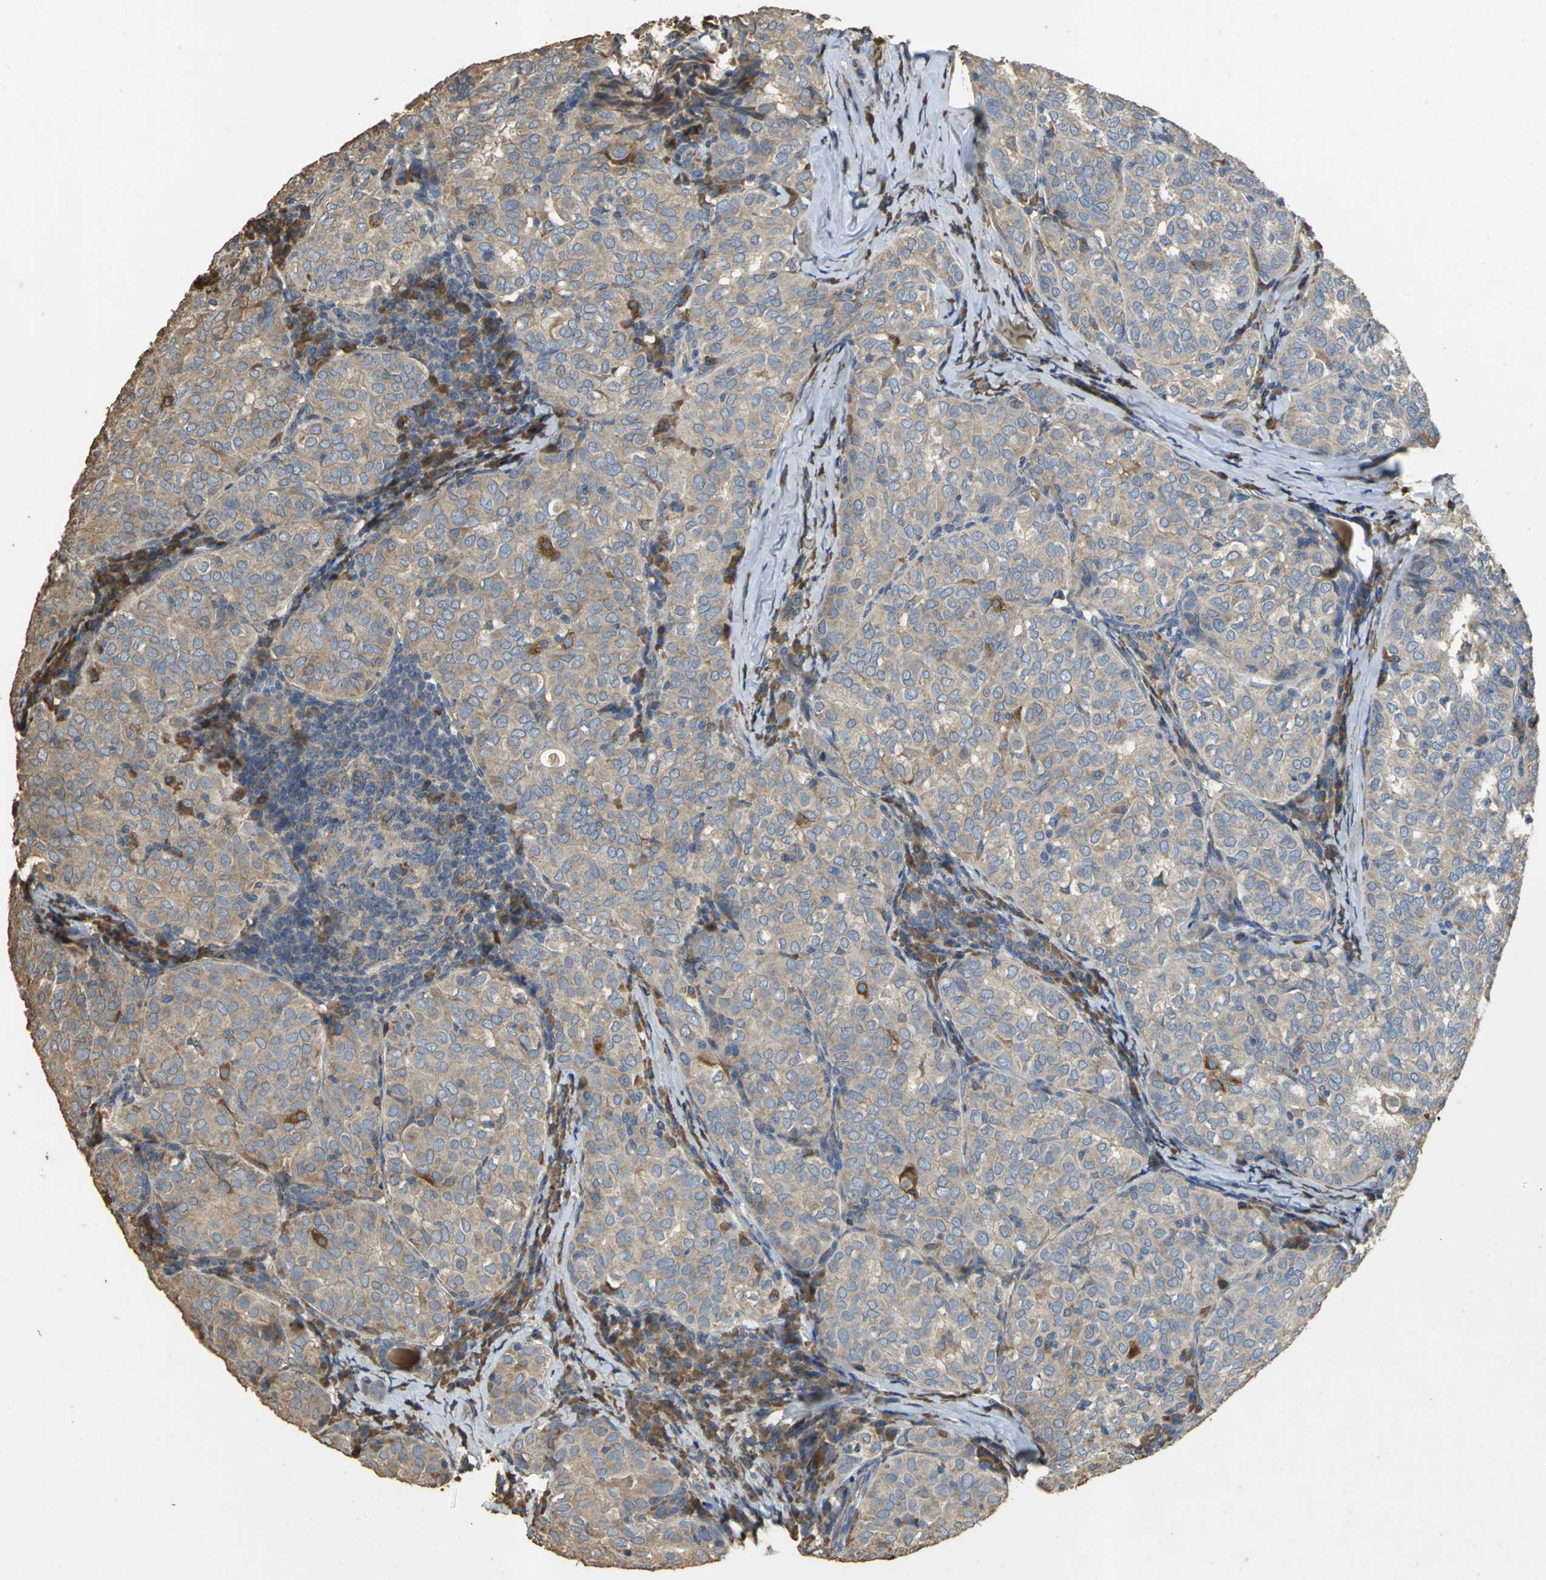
{"staining": {"intensity": "weak", "quantity": ">75%", "location": "cytoplasmic/membranous"}, "tissue": "thyroid cancer", "cell_type": "Tumor cells", "image_type": "cancer", "snomed": [{"axis": "morphology", "description": "Papillary adenocarcinoma, NOS"}, {"axis": "topography", "description": "Thyroid gland"}], "caption": "The micrograph shows staining of thyroid cancer, revealing weak cytoplasmic/membranous protein staining (brown color) within tumor cells.", "gene": "ACSL4", "patient": {"sex": "female", "age": 30}}